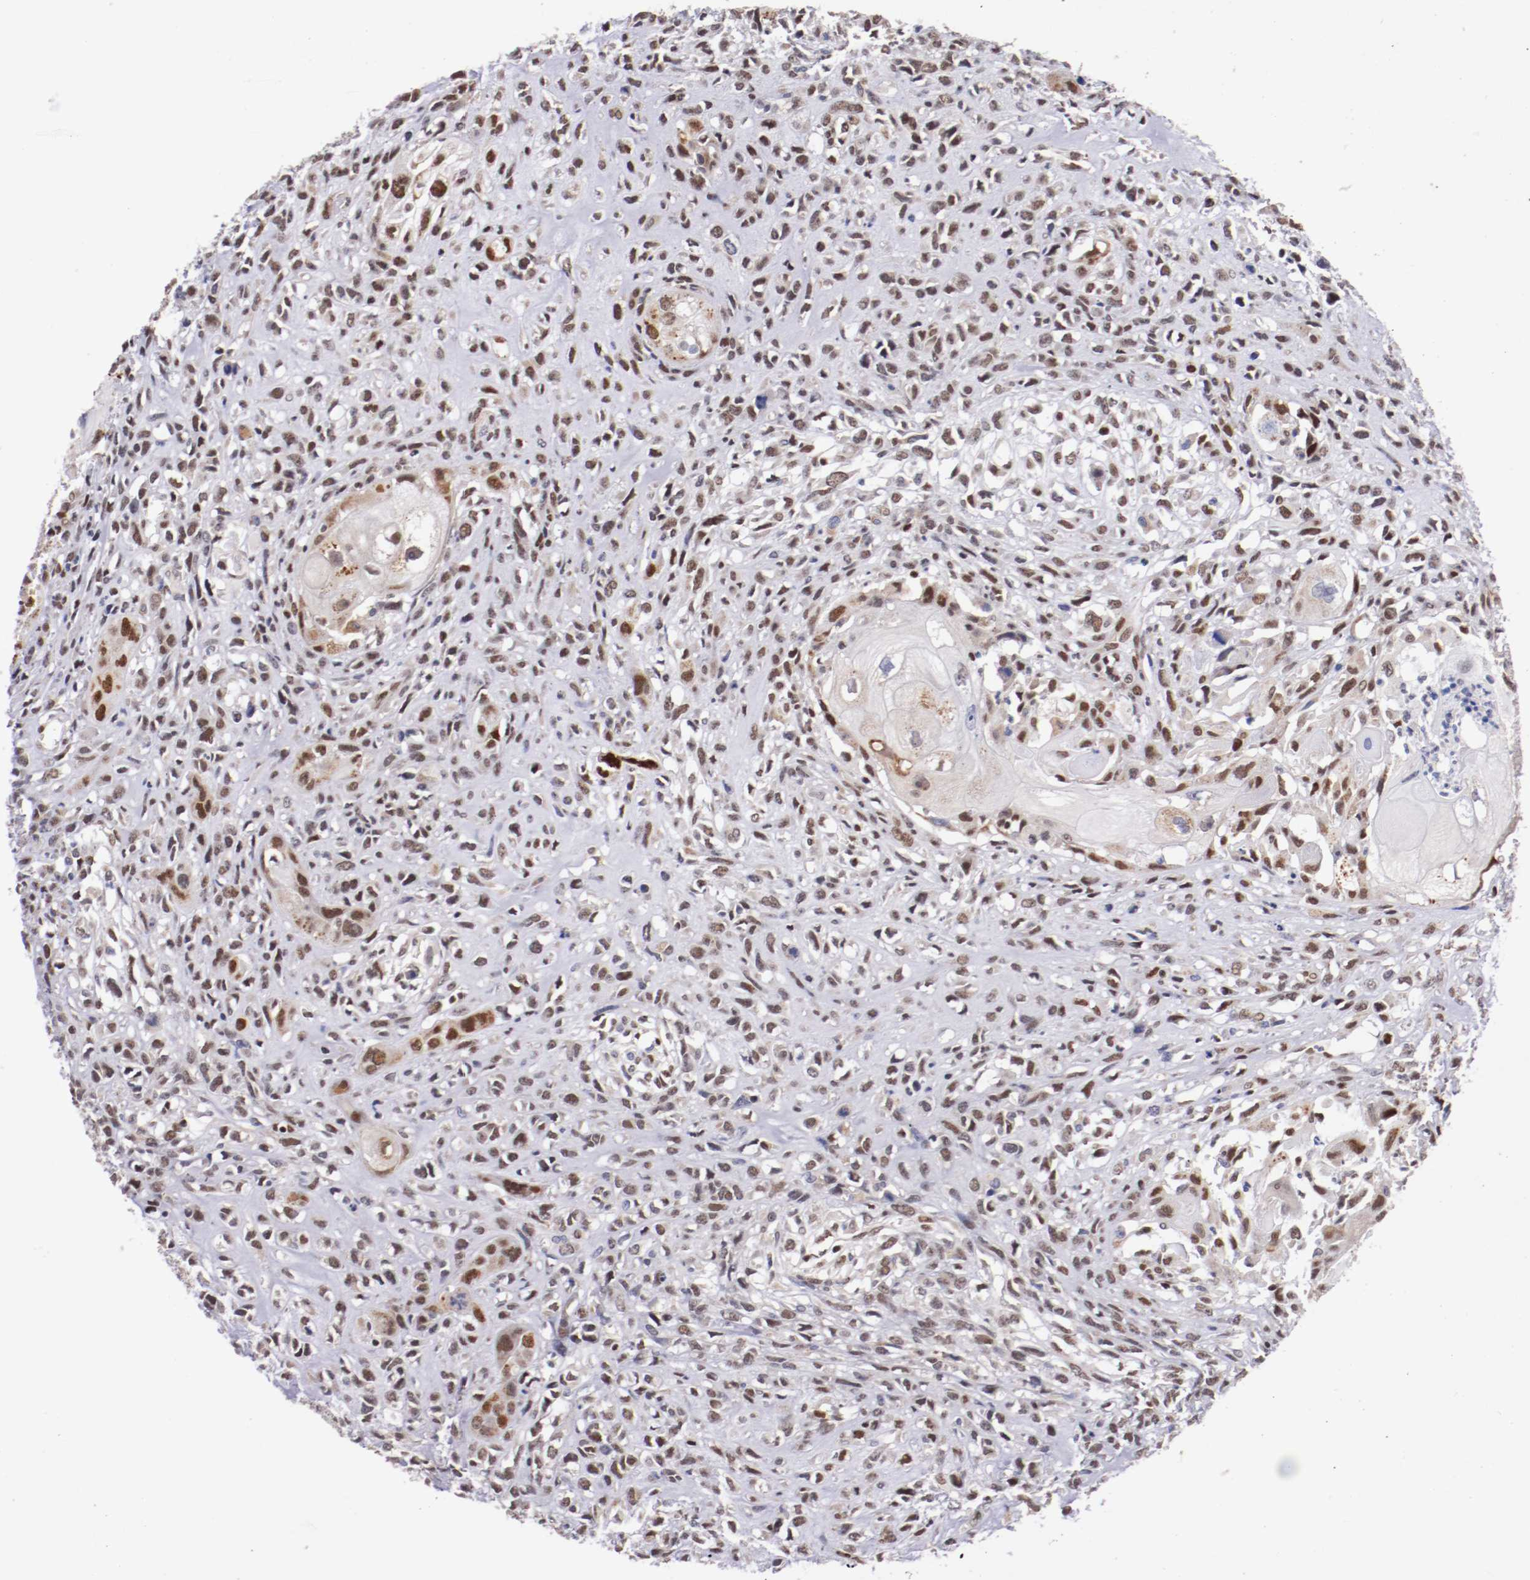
{"staining": {"intensity": "moderate", "quantity": "25%-75%", "location": "cytoplasmic/membranous"}, "tissue": "head and neck cancer", "cell_type": "Tumor cells", "image_type": "cancer", "snomed": [{"axis": "morphology", "description": "Neoplasm, malignant, NOS"}, {"axis": "topography", "description": "Salivary gland"}, {"axis": "topography", "description": "Head-Neck"}], "caption": "Immunohistochemistry (IHC) of human malignant neoplasm (head and neck) exhibits medium levels of moderate cytoplasmic/membranous staining in approximately 25%-75% of tumor cells.", "gene": "SRF", "patient": {"sex": "male", "age": 43}}